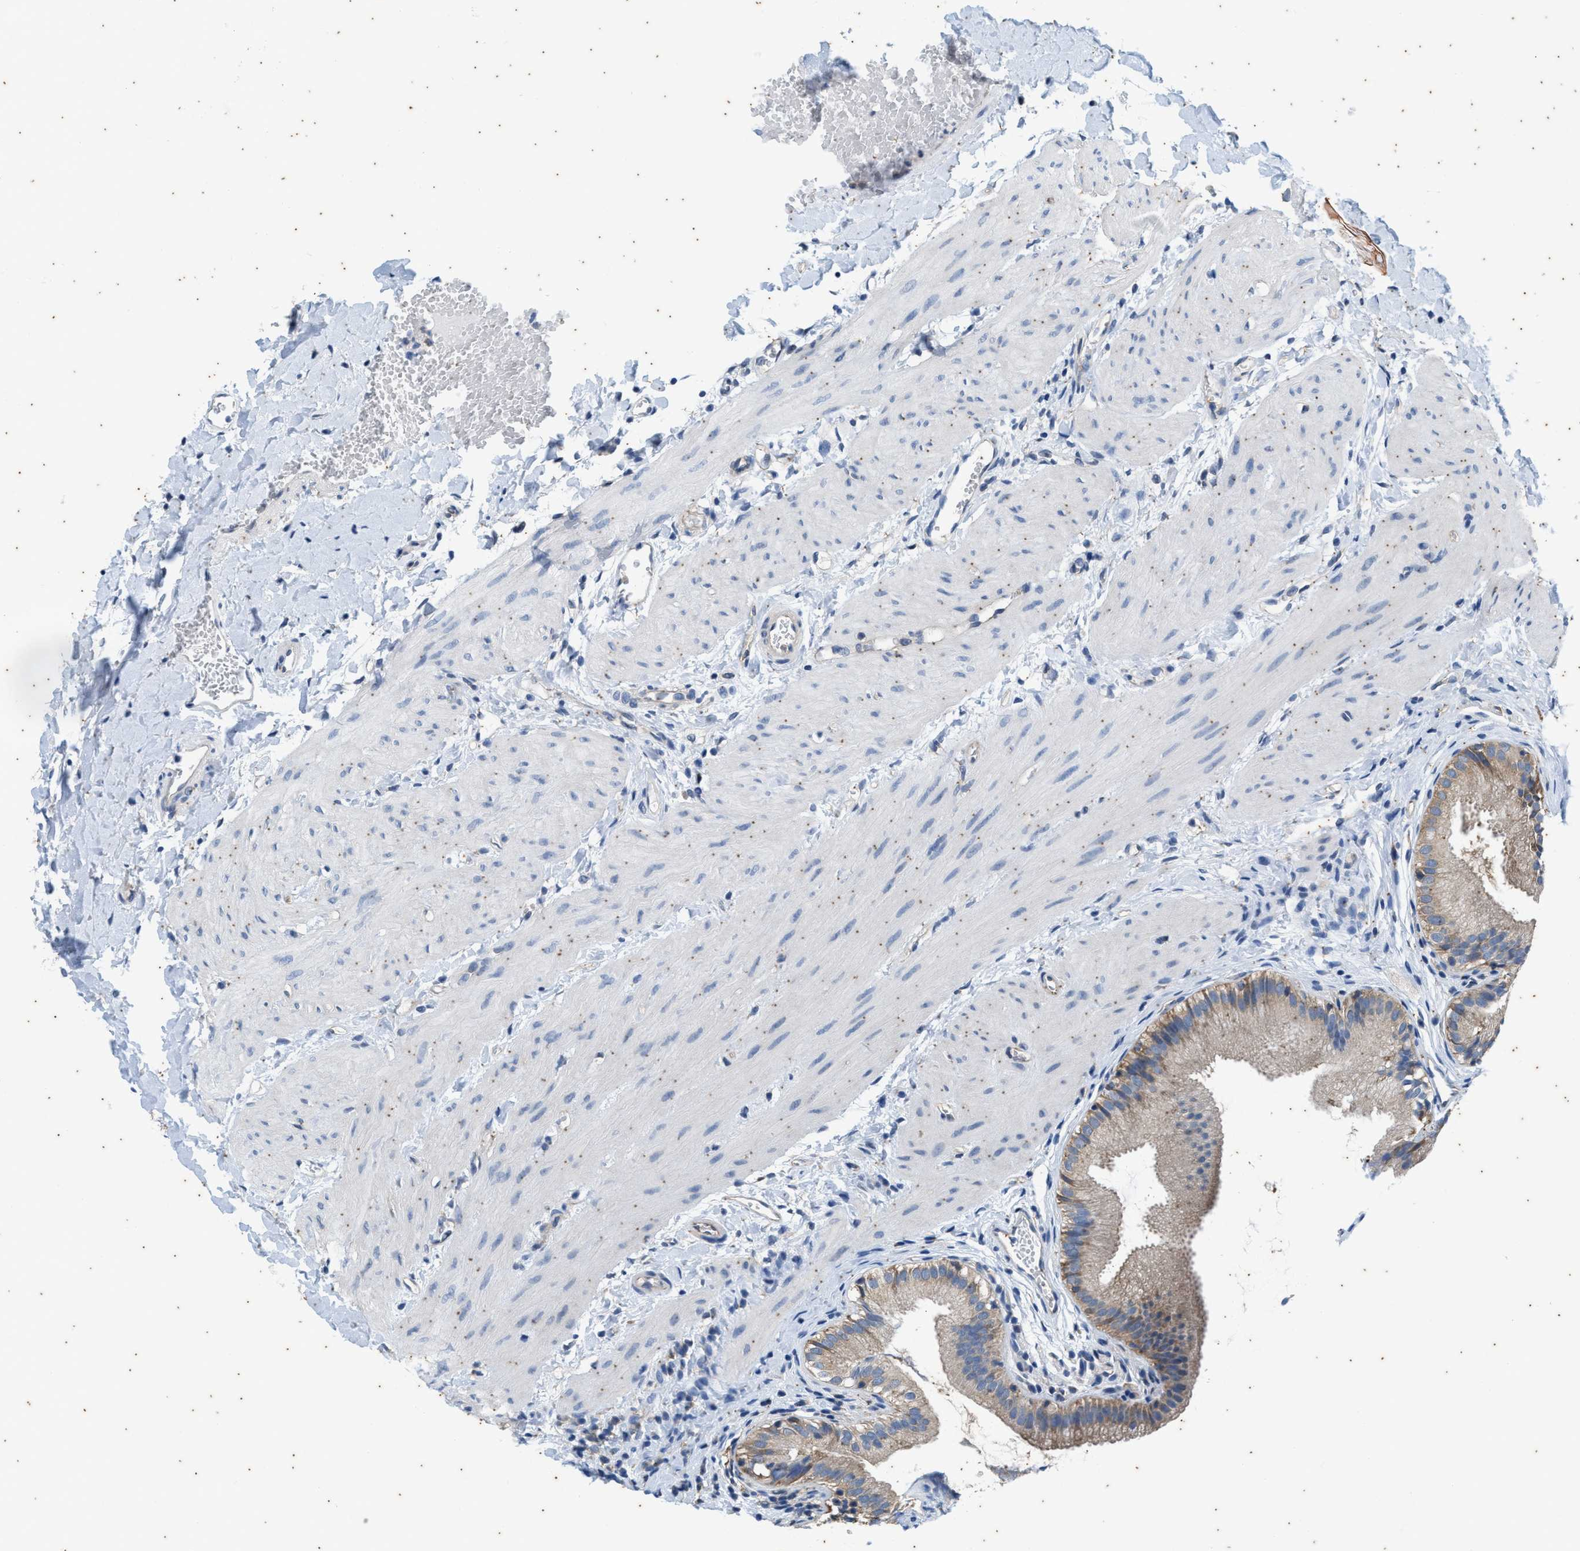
{"staining": {"intensity": "weak", "quantity": ">75%", "location": "cytoplasmic/membranous"}, "tissue": "gallbladder", "cell_type": "Glandular cells", "image_type": "normal", "snomed": [{"axis": "morphology", "description": "Normal tissue, NOS"}, {"axis": "topography", "description": "Gallbladder"}], "caption": "High-power microscopy captured an IHC photomicrograph of unremarkable gallbladder, revealing weak cytoplasmic/membranous expression in approximately >75% of glandular cells. The staining is performed using DAB (3,3'-diaminobenzidine) brown chromogen to label protein expression. The nuclei are counter-stained blue using hematoxylin.", "gene": "COX19", "patient": {"sex": "female", "age": 26}}